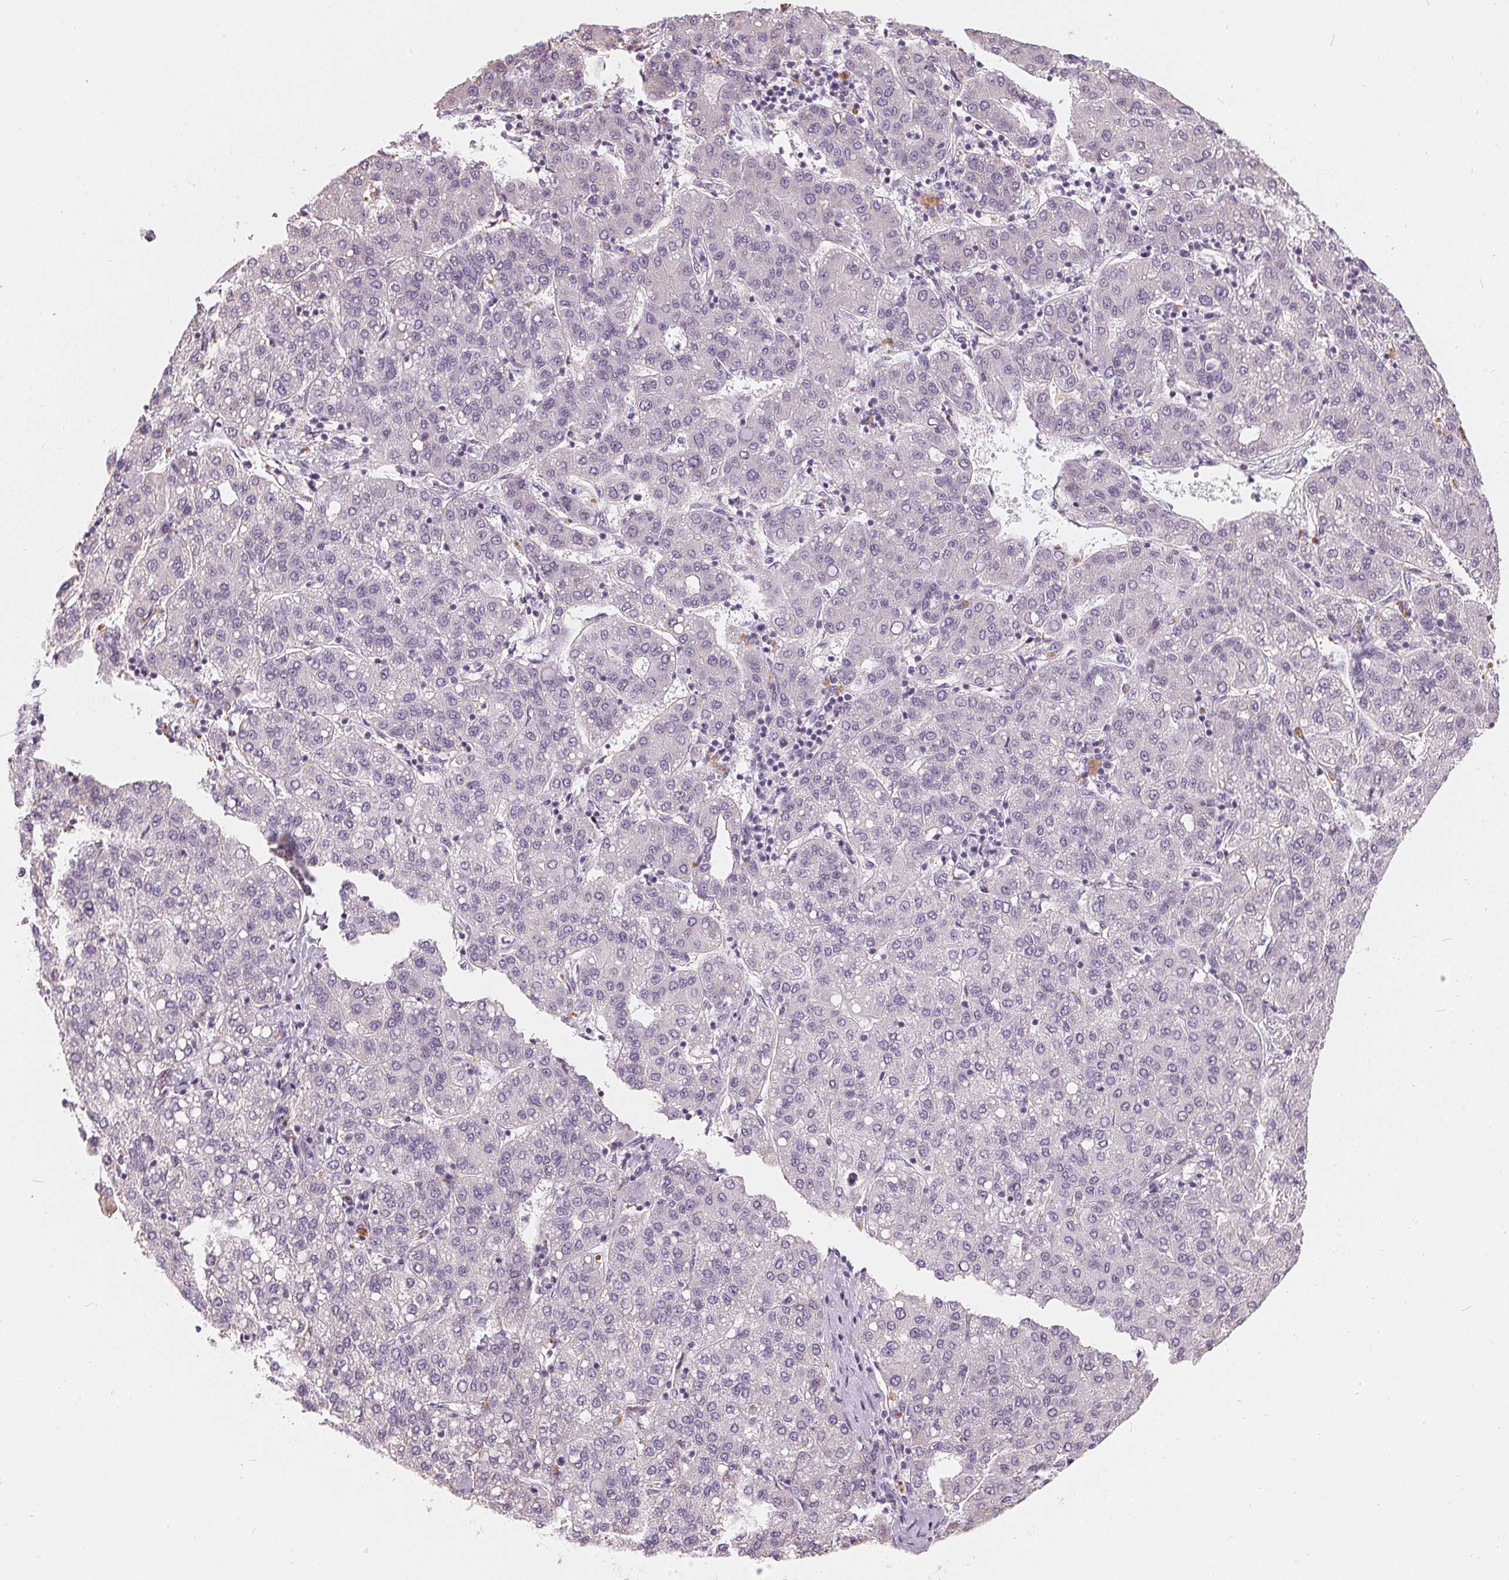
{"staining": {"intensity": "negative", "quantity": "none", "location": "none"}, "tissue": "liver cancer", "cell_type": "Tumor cells", "image_type": "cancer", "snomed": [{"axis": "morphology", "description": "Carcinoma, Hepatocellular, NOS"}, {"axis": "topography", "description": "Liver"}], "caption": "The photomicrograph reveals no staining of tumor cells in hepatocellular carcinoma (liver). Brightfield microscopy of immunohistochemistry (IHC) stained with DAB (brown) and hematoxylin (blue), captured at high magnification.", "gene": "HOPX", "patient": {"sex": "male", "age": 65}}